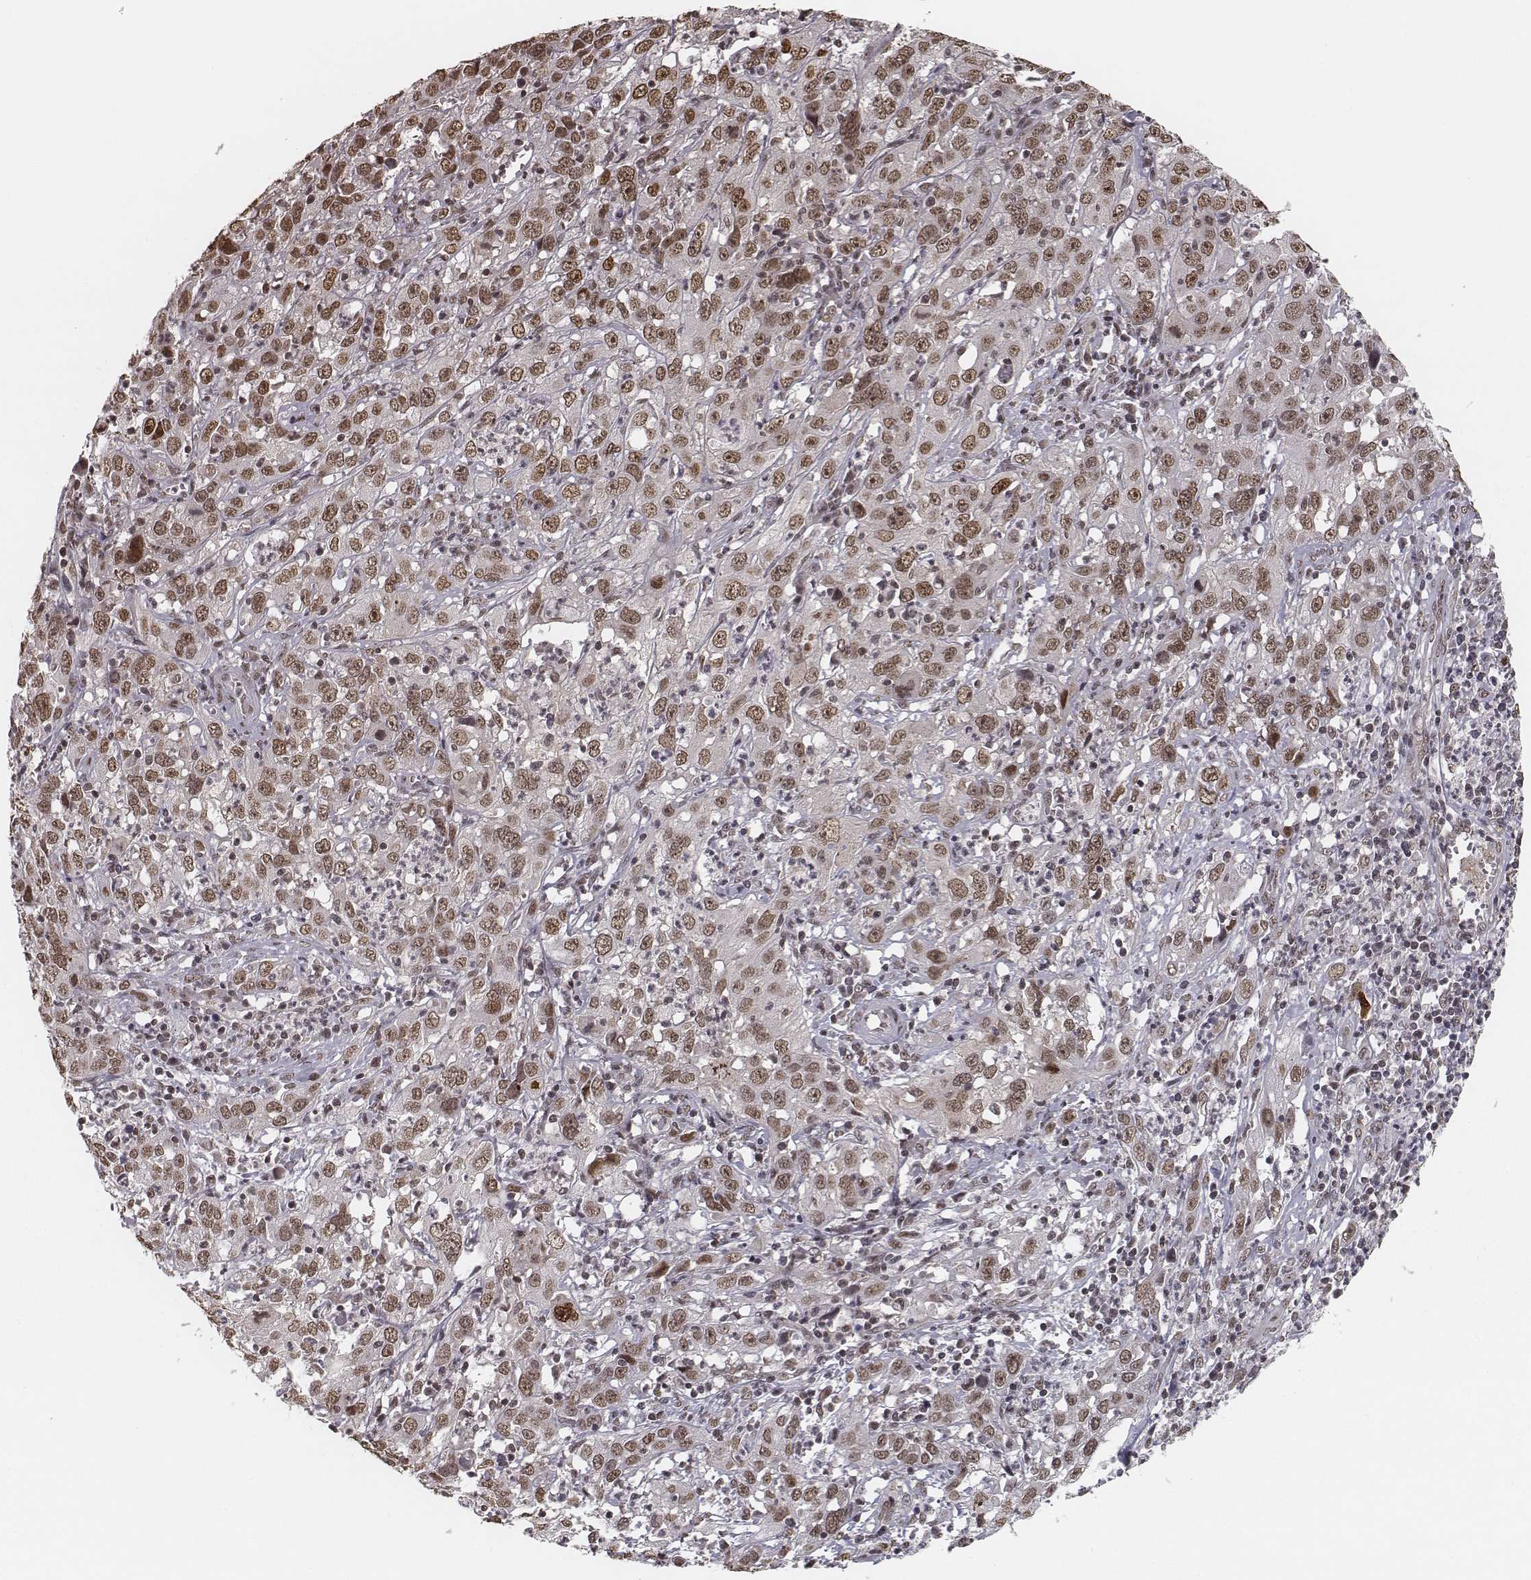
{"staining": {"intensity": "moderate", "quantity": ">75%", "location": "nuclear"}, "tissue": "cervical cancer", "cell_type": "Tumor cells", "image_type": "cancer", "snomed": [{"axis": "morphology", "description": "Squamous cell carcinoma, NOS"}, {"axis": "topography", "description": "Cervix"}], "caption": "Cervical cancer tissue displays moderate nuclear expression in approximately >75% of tumor cells (DAB (3,3'-diaminobenzidine) IHC with brightfield microscopy, high magnification).", "gene": "HMGA2", "patient": {"sex": "female", "age": 32}}